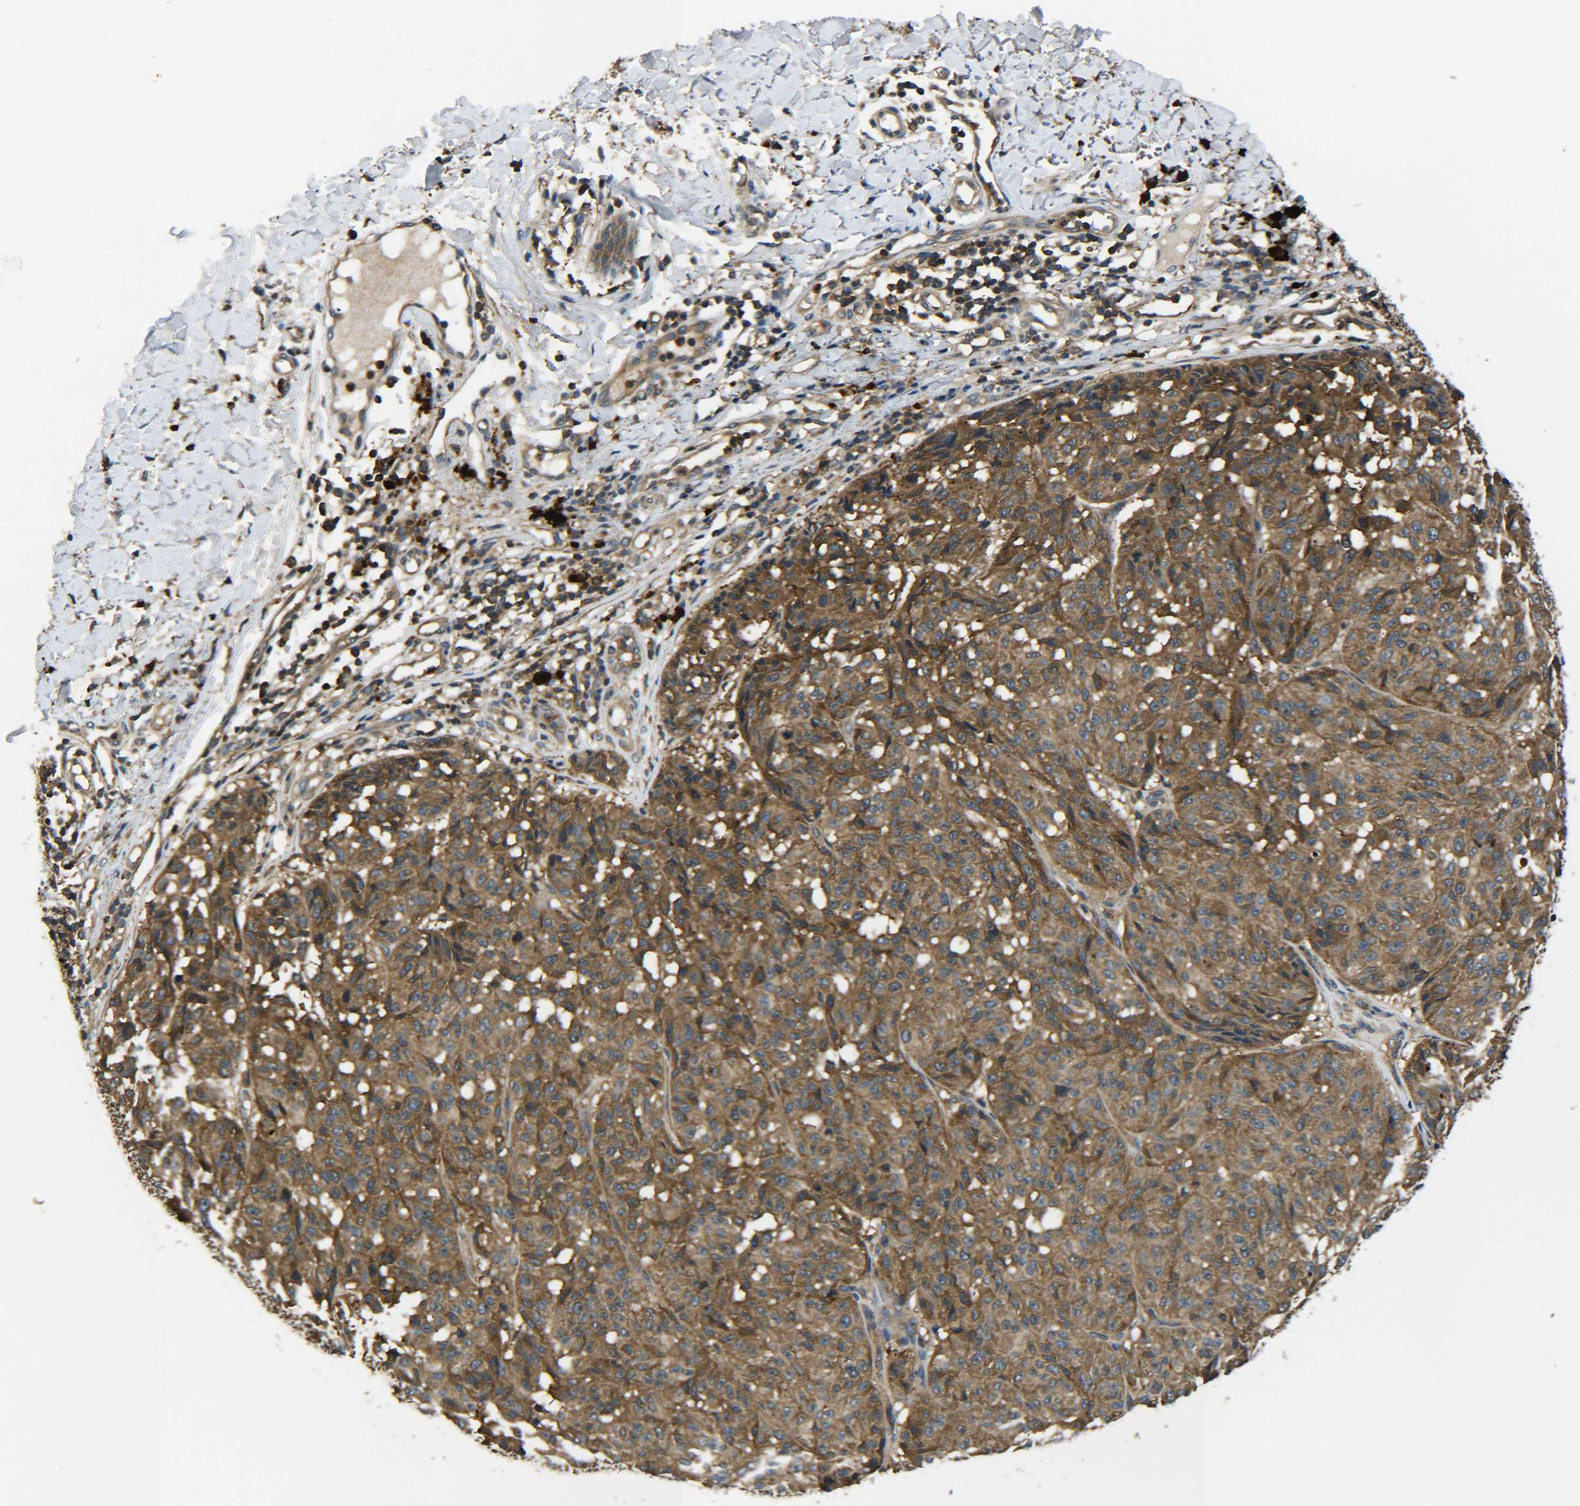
{"staining": {"intensity": "moderate", "quantity": ">75%", "location": "cytoplasmic/membranous"}, "tissue": "melanoma", "cell_type": "Tumor cells", "image_type": "cancer", "snomed": [{"axis": "morphology", "description": "Malignant melanoma, NOS"}, {"axis": "topography", "description": "Skin"}], "caption": "Brown immunohistochemical staining in human melanoma displays moderate cytoplasmic/membranous expression in about >75% of tumor cells.", "gene": "PREB", "patient": {"sex": "female", "age": 46}}